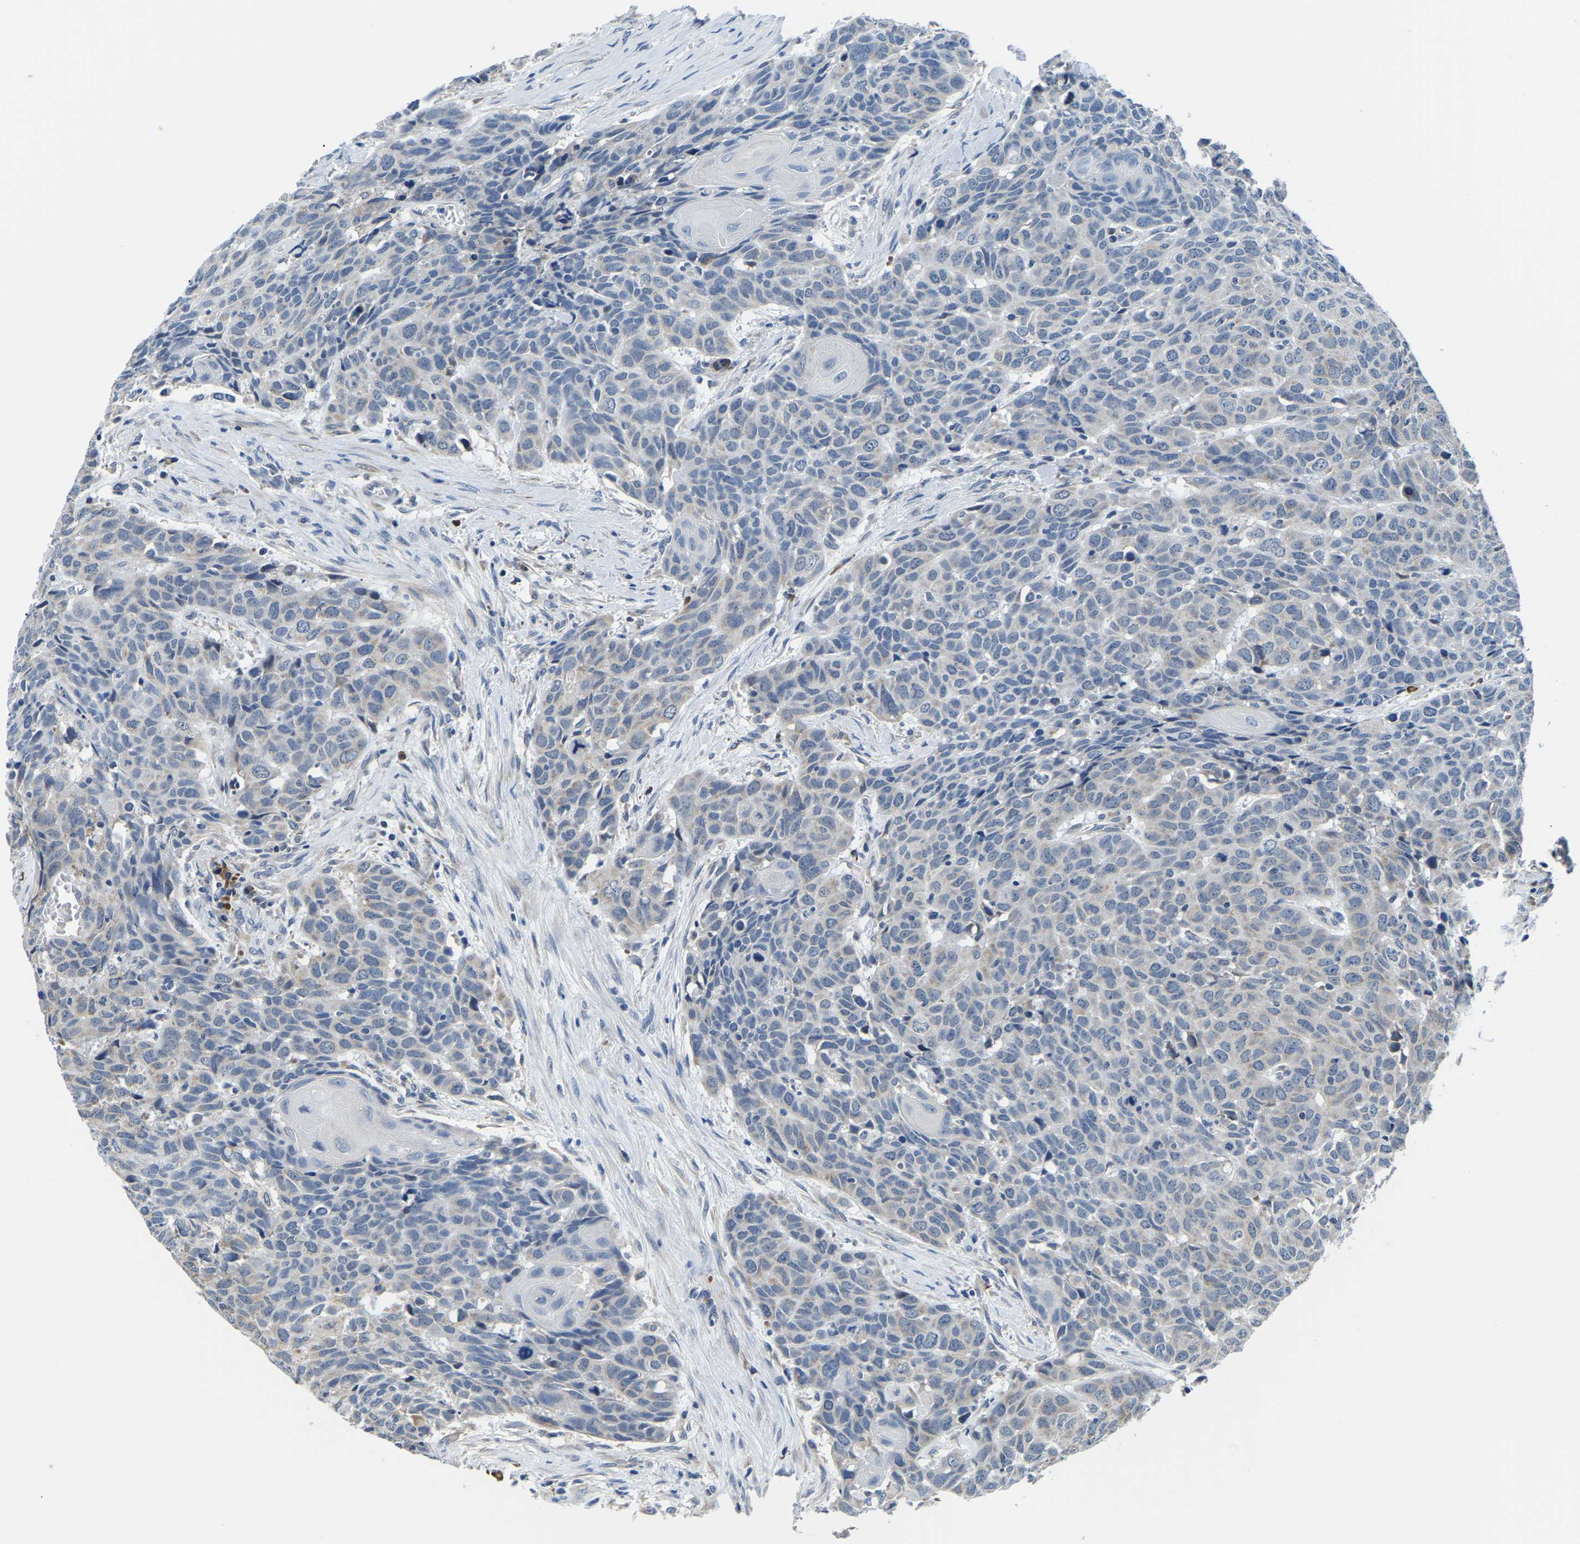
{"staining": {"intensity": "negative", "quantity": "none", "location": "none"}, "tissue": "head and neck cancer", "cell_type": "Tumor cells", "image_type": "cancer", "snomed": [{"axis": "morphology", "description": "Squamous cell carcinoma, NOS"}, {"axis": "topography", "description": "Head-Neck"}], "caption": "Immunohistochemical staining of human head and neck cancer displays no significant staining in tumor cells.", "gene": "LIAS", "patient": {"sex": "male", "age": 66}}